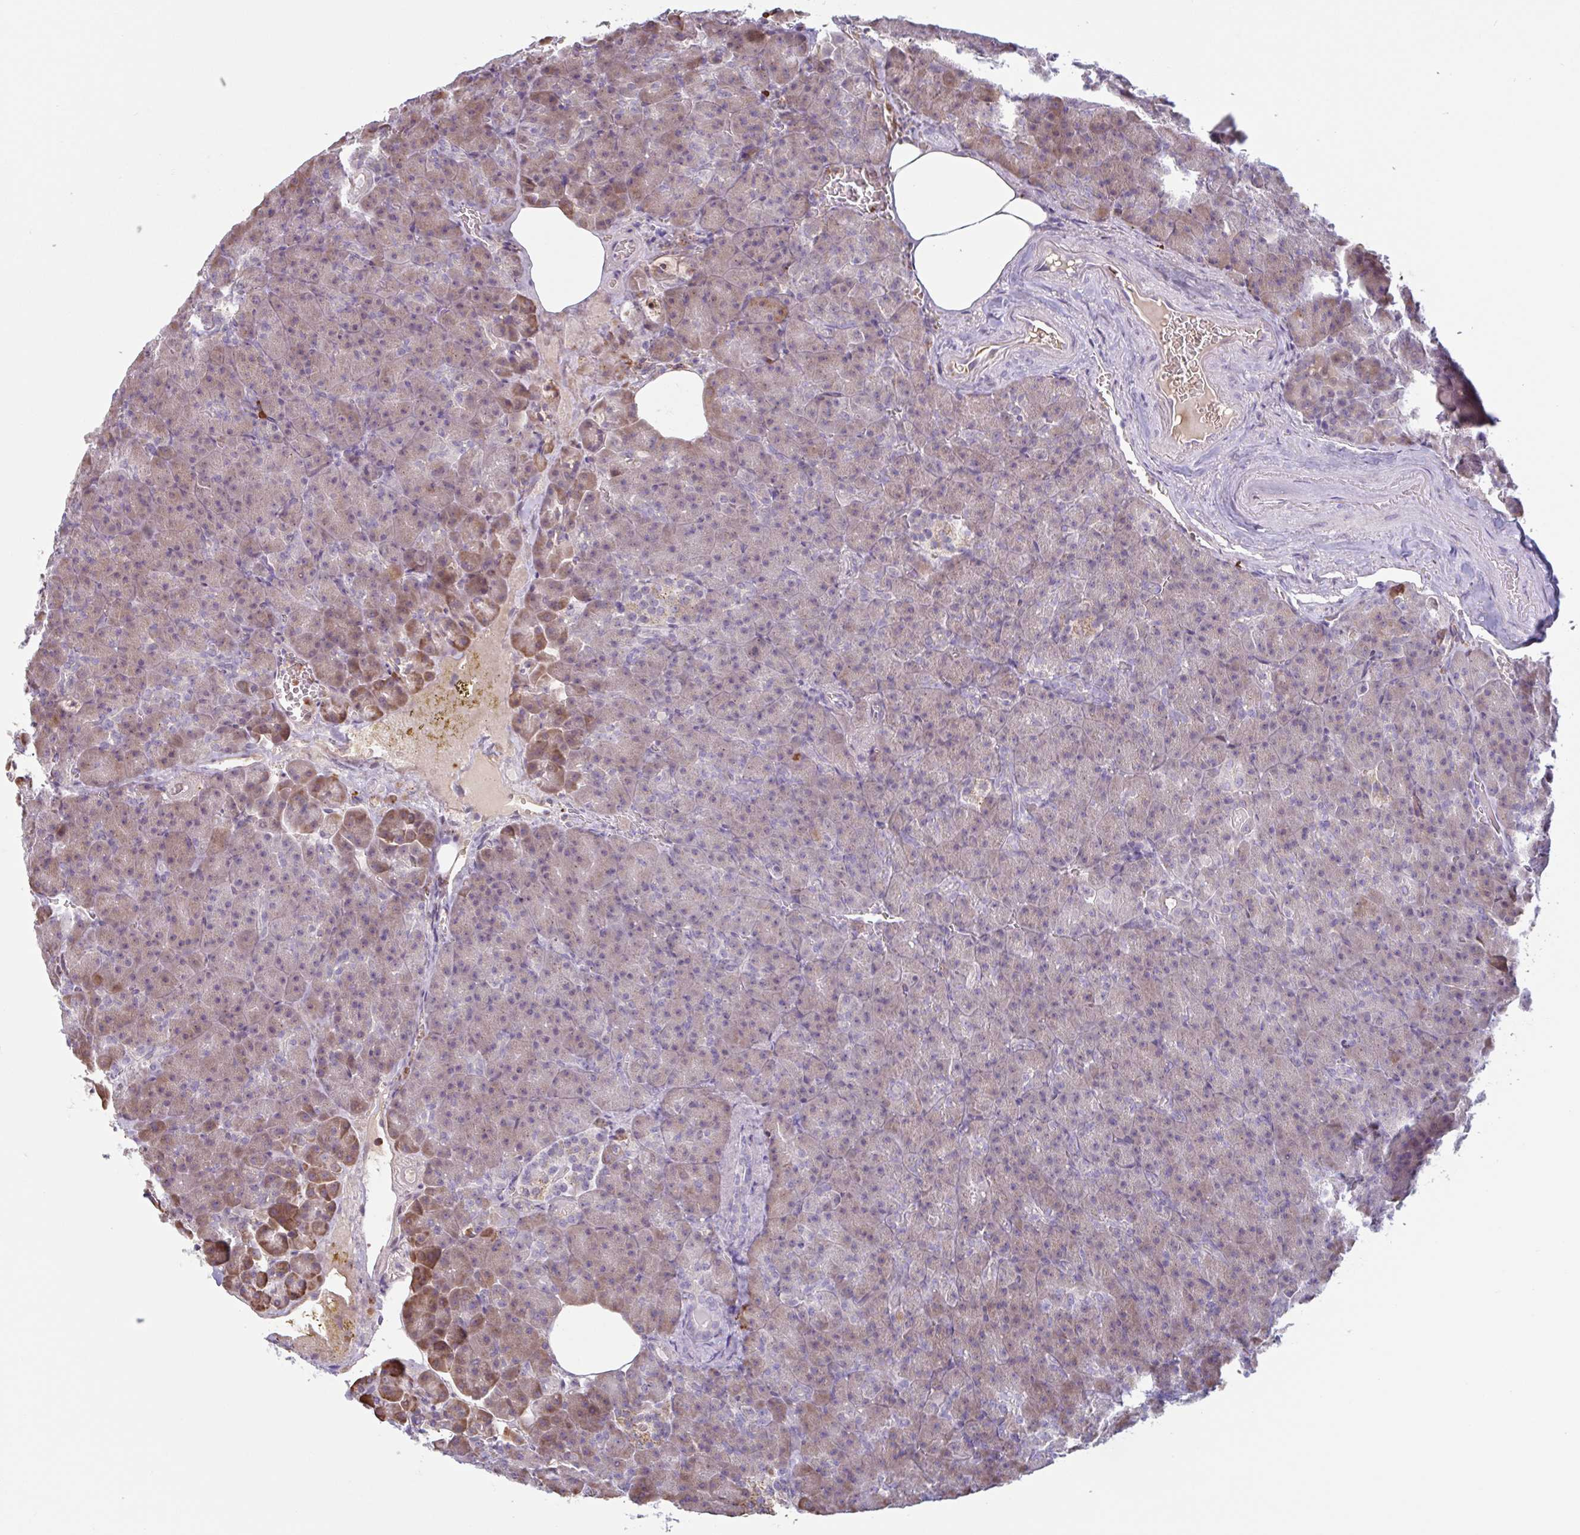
{"staining": {"intensity": "moderate", "quantity": "<25%", "location": "cytoplasmic/membranous"}, "tissue": "pancreas", "cell_type": "Exocrine glandular cells", "image_type": "normal", "snomed": [{"axis": "morphology", "description": "Normal tissue, NOS"}, {"axis": "topography", "description": "Pancreas"}], "caption": "The histopathology image displays staining of benign pancreas, revealing moderate cytoplasmic/membranous protein expression (brown color) within exocrine glandular cells. (Brightfield microscopy of DAB IHC at high magnification).", "gene": "TAF1D", "patient": {"sex": "female", "age": 74}}